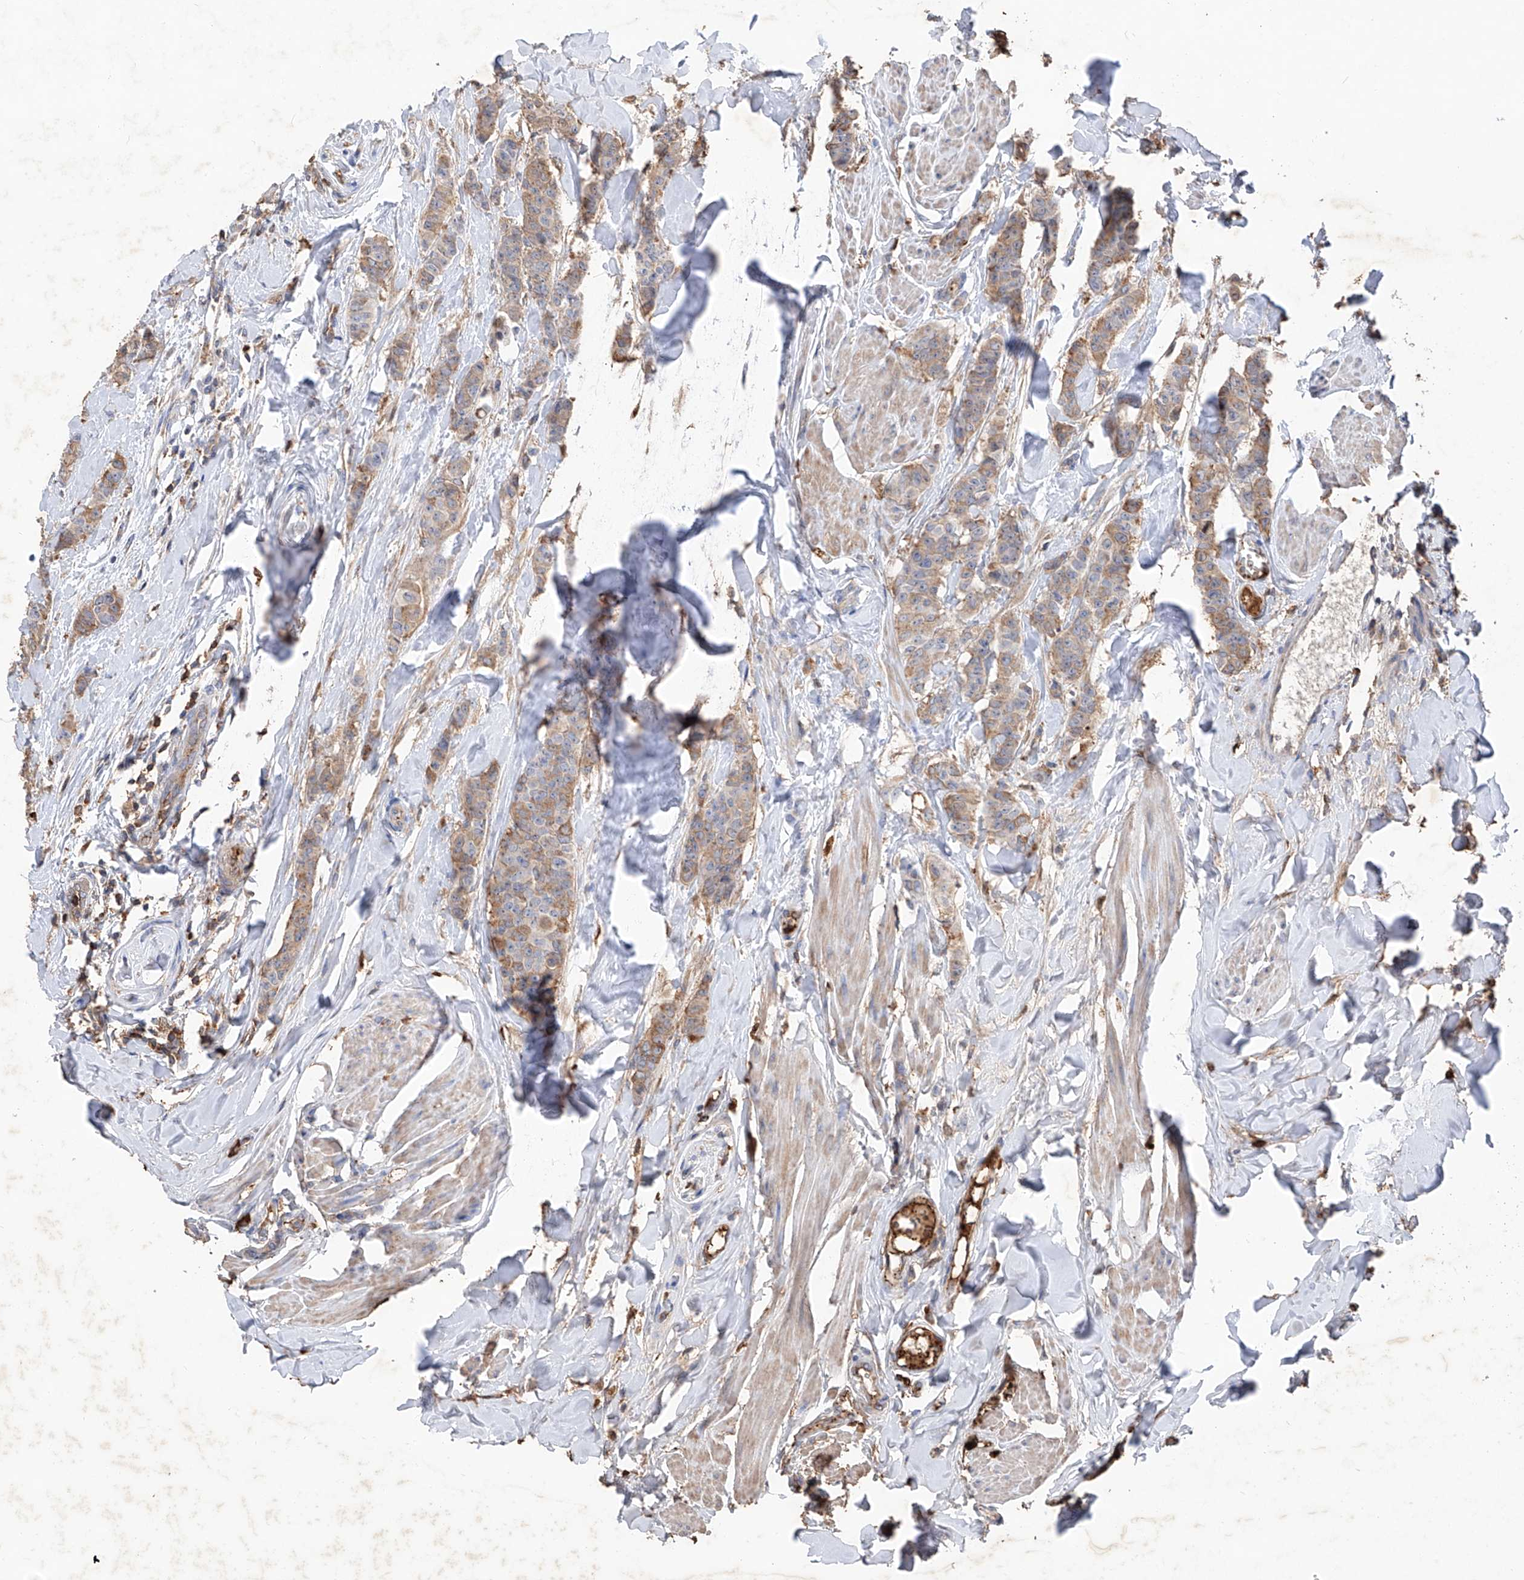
{"staining": {"intensity": "moderate", "quantity": "<25%", "location": "cytoplasmic/membranous"}, "tissue": "breast cancer", "cell_type": "Tumor cells", "image_type": "cancer", "snomed": [{"axis": "morphology", "description": "Duct carcinoma"}, {"axis": "topography", "description": "Breast"}], "caption": "This photomicrograph demonstrates immunohistochemistry staining of human breast cancer, with low moderate cytoplasmic/membranous expression in approximately <25% of tumor cells.", "gene": "EDN1", "patient": {"sex": "female", "age": 40}}